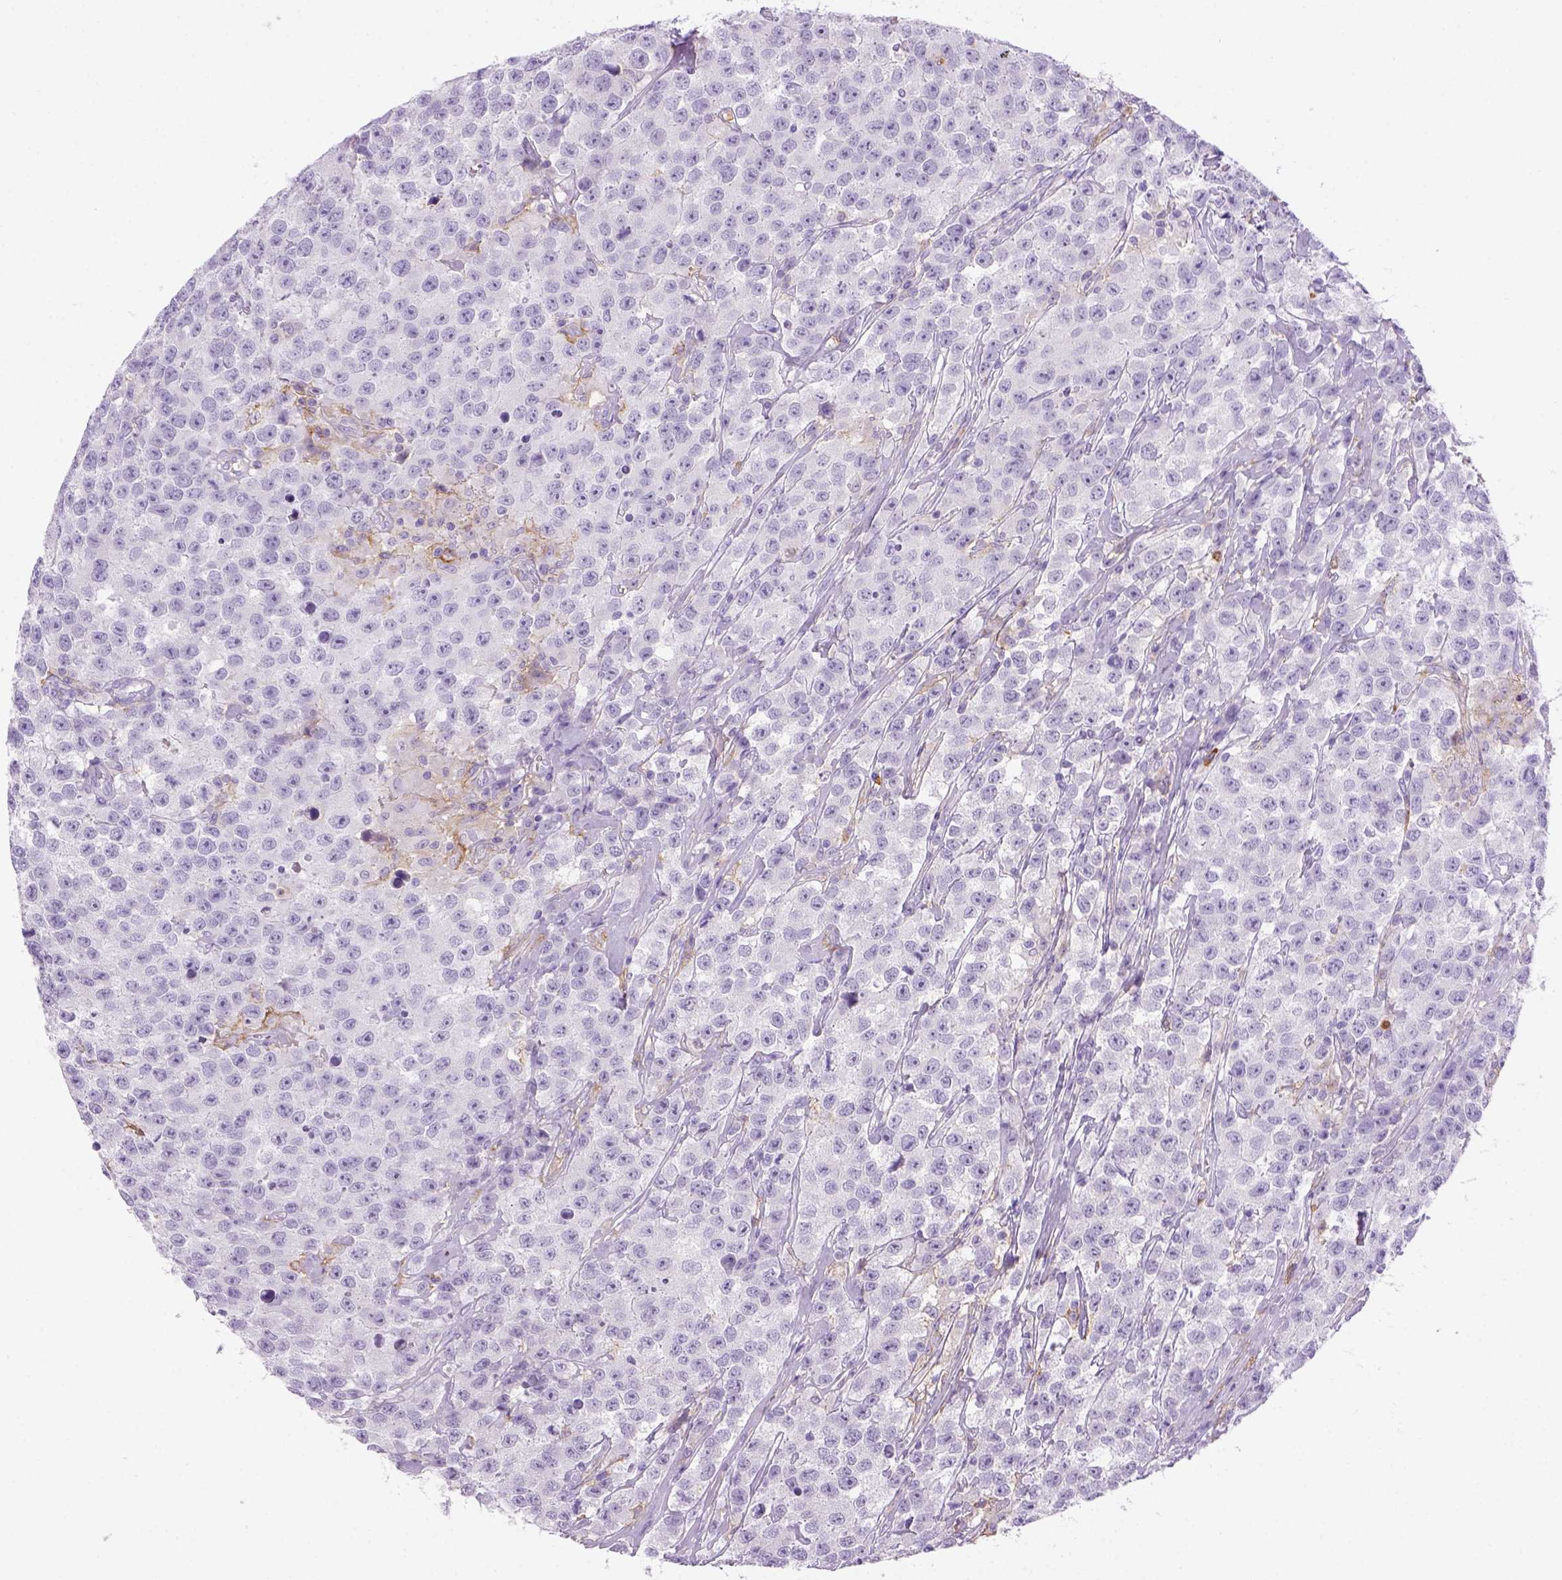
{"staining": {"intensity": "negative", "quantity": "none", "location": "none"}, "tissue": "testis cancer", "cell_type": "Tumor cells", "image_type": "cancer", "snomed": [{"axis": "morphology", "description": "Seminoma, NOS"}, {"axis": "topography", "description": "Testis"}], "caption": "Immunohistochemistry (IHC) of testis cancer shows no expression in tumor cells. (Immunohistochemistry (IHC), brightfield microscopy, high magnification).", "gene": "CD14", "patient": {"sex": "male", "age": 59}}